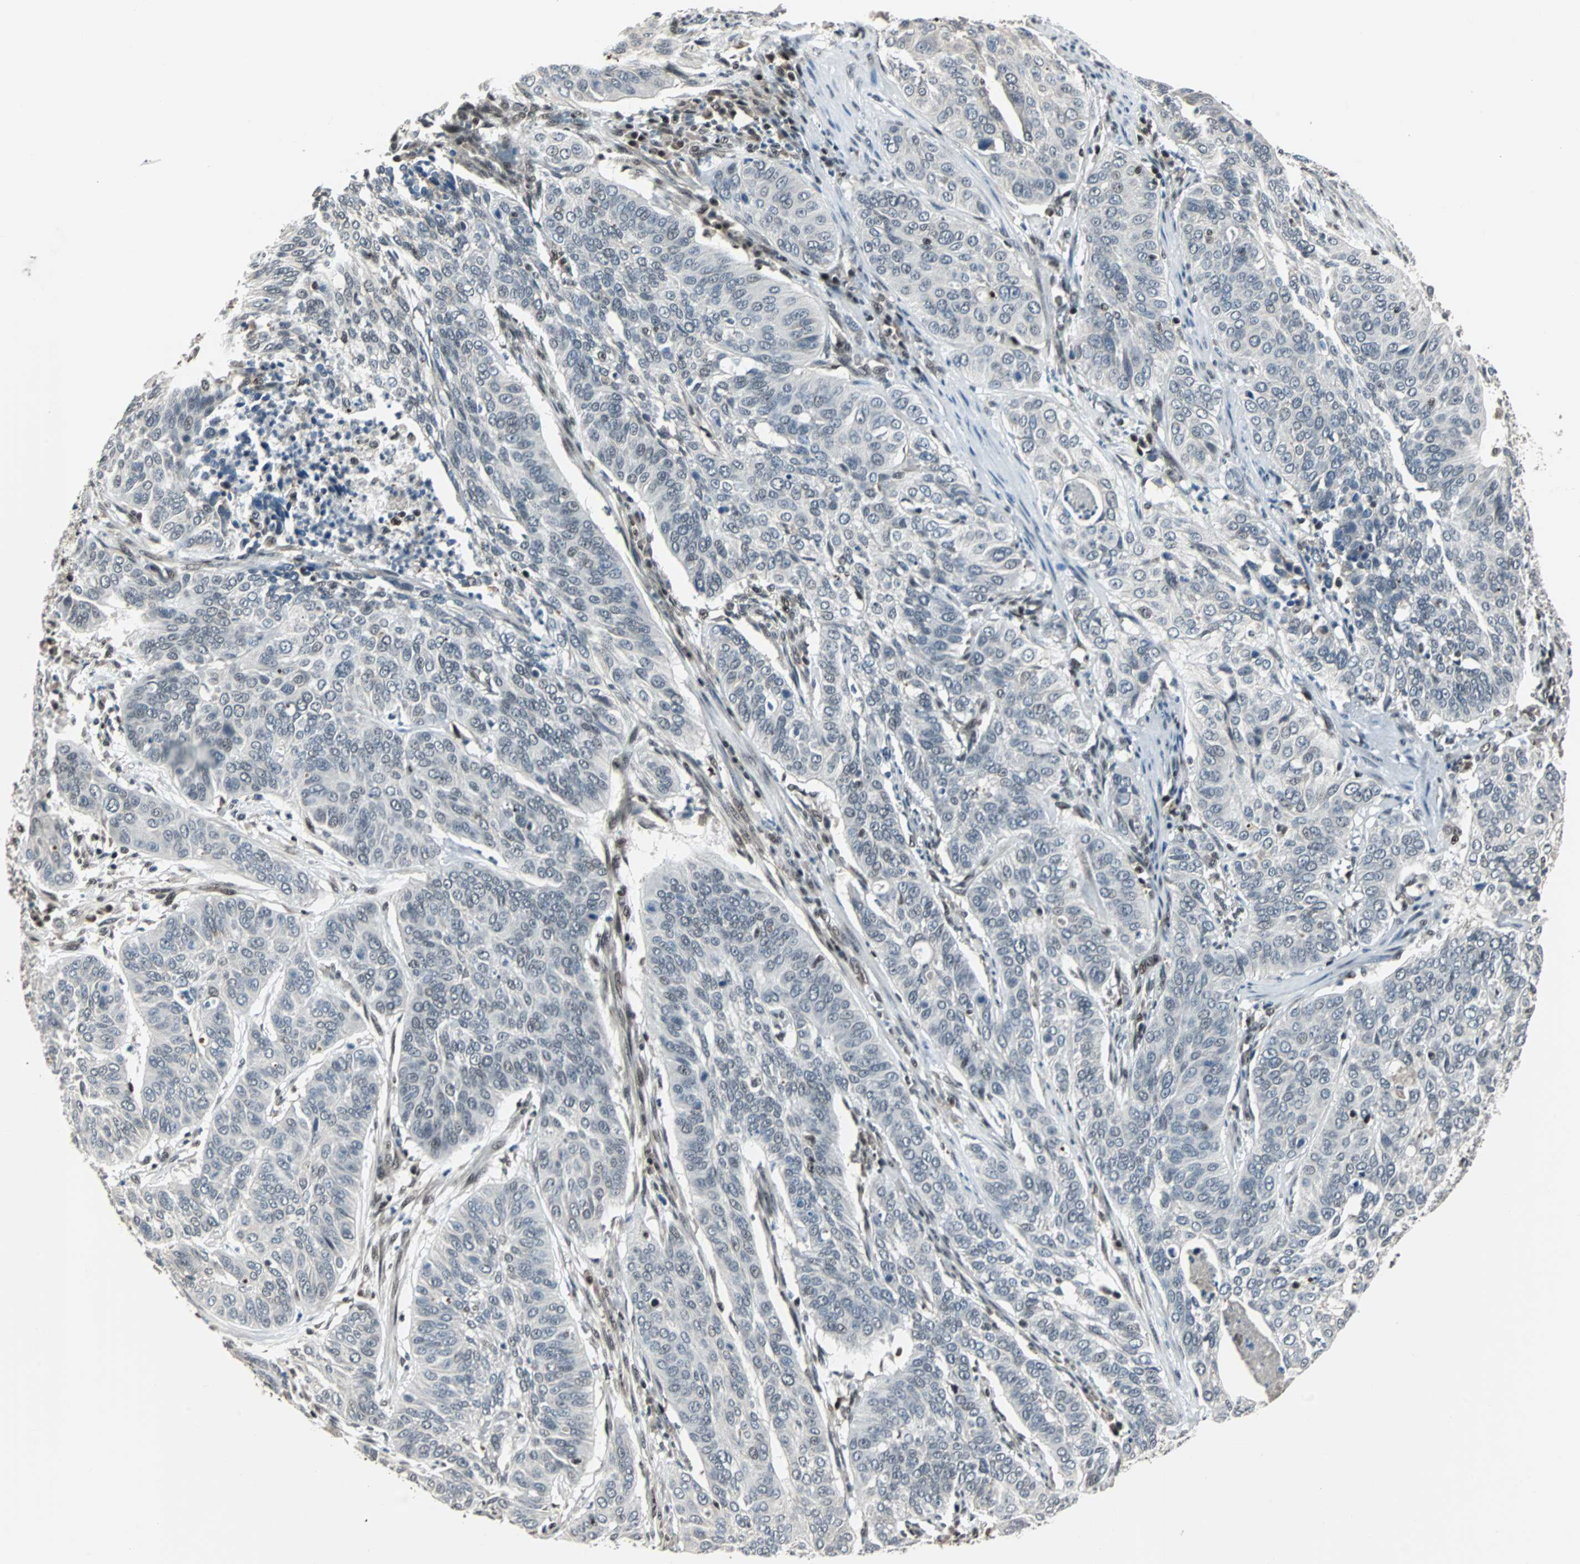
{"staining": {"intensity": "negative", "quantity": "none", "location": "none"}, "tissue": "cervical cancer", "cell_type": "Tumor cells", "image_type": "cancer", "snomed": [{"axis": "morphology", "description": "Squamous cell carcinoma, NOS"}, {"axis": "topography", "description": "Cervix"}], "caption": "Image shows no significant protein expression in tumor cells of squamous cell carcinoma (cervical).", "gene": "TERF2IP", "patient": {"sex": "female", "age": 39}}